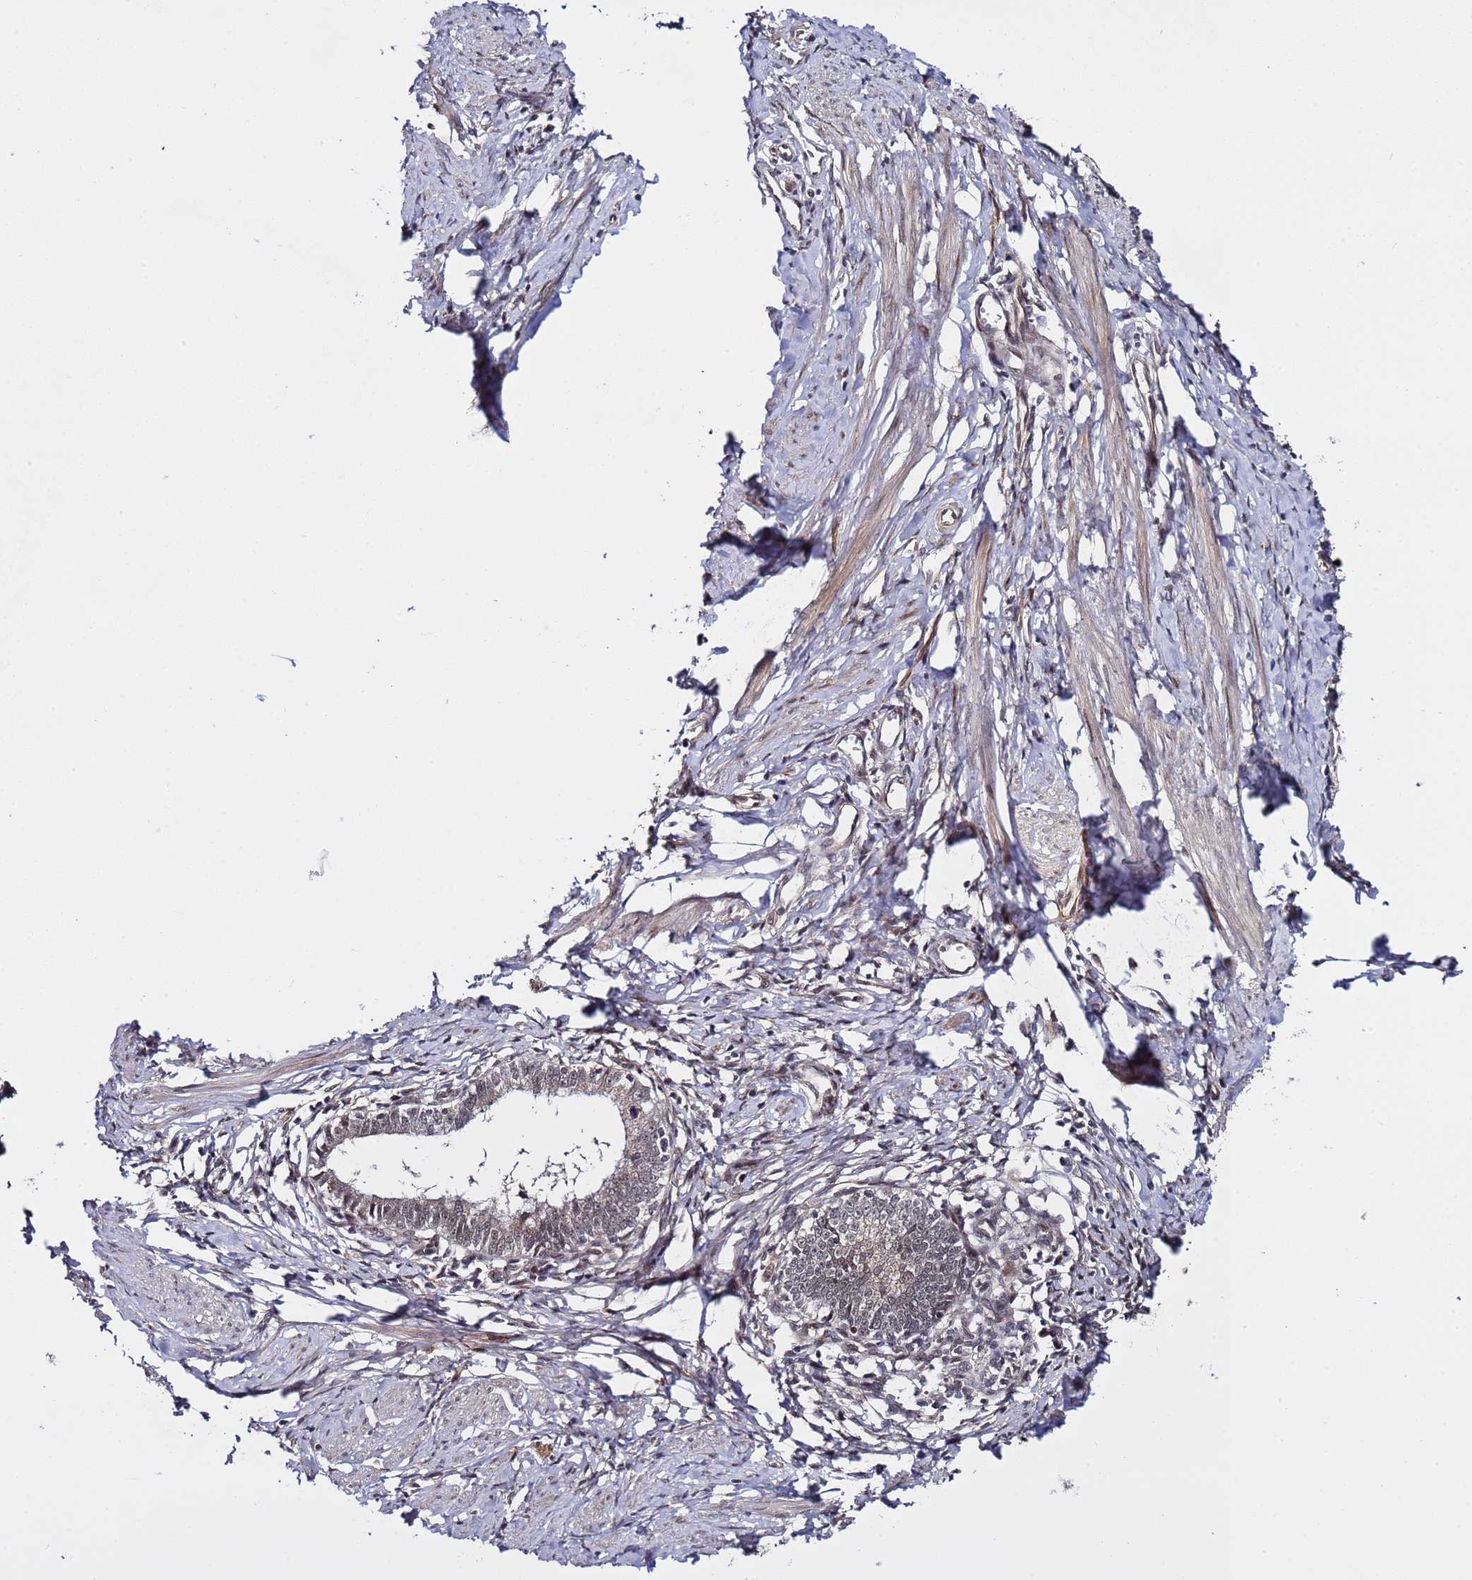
{"staining": {"intensity": "weak", "quantity": ">75%", "location": "cytoplasmic/membranous,nuclear"}, "tissue": "cervical cancer", "cell_type": "Tumor cells", "image_type": "cancer", "snomed": [{"axis": "morphology", "description": "Adenocarcinoma, NOS"}, {"axis": "topography", "description": "Cervix"}], "caption": "Immunohistochemistry (IHC) (DAB (3,3'-diaminobenzidine)) staining of adenocarcinoma (cervical) exhibits weak cytoplasmic/membranous and nuclear protein positivity in about >75% of tumor cells.", "gene": "POLR2D", "patient": {"sex": "female", "age": 36}}